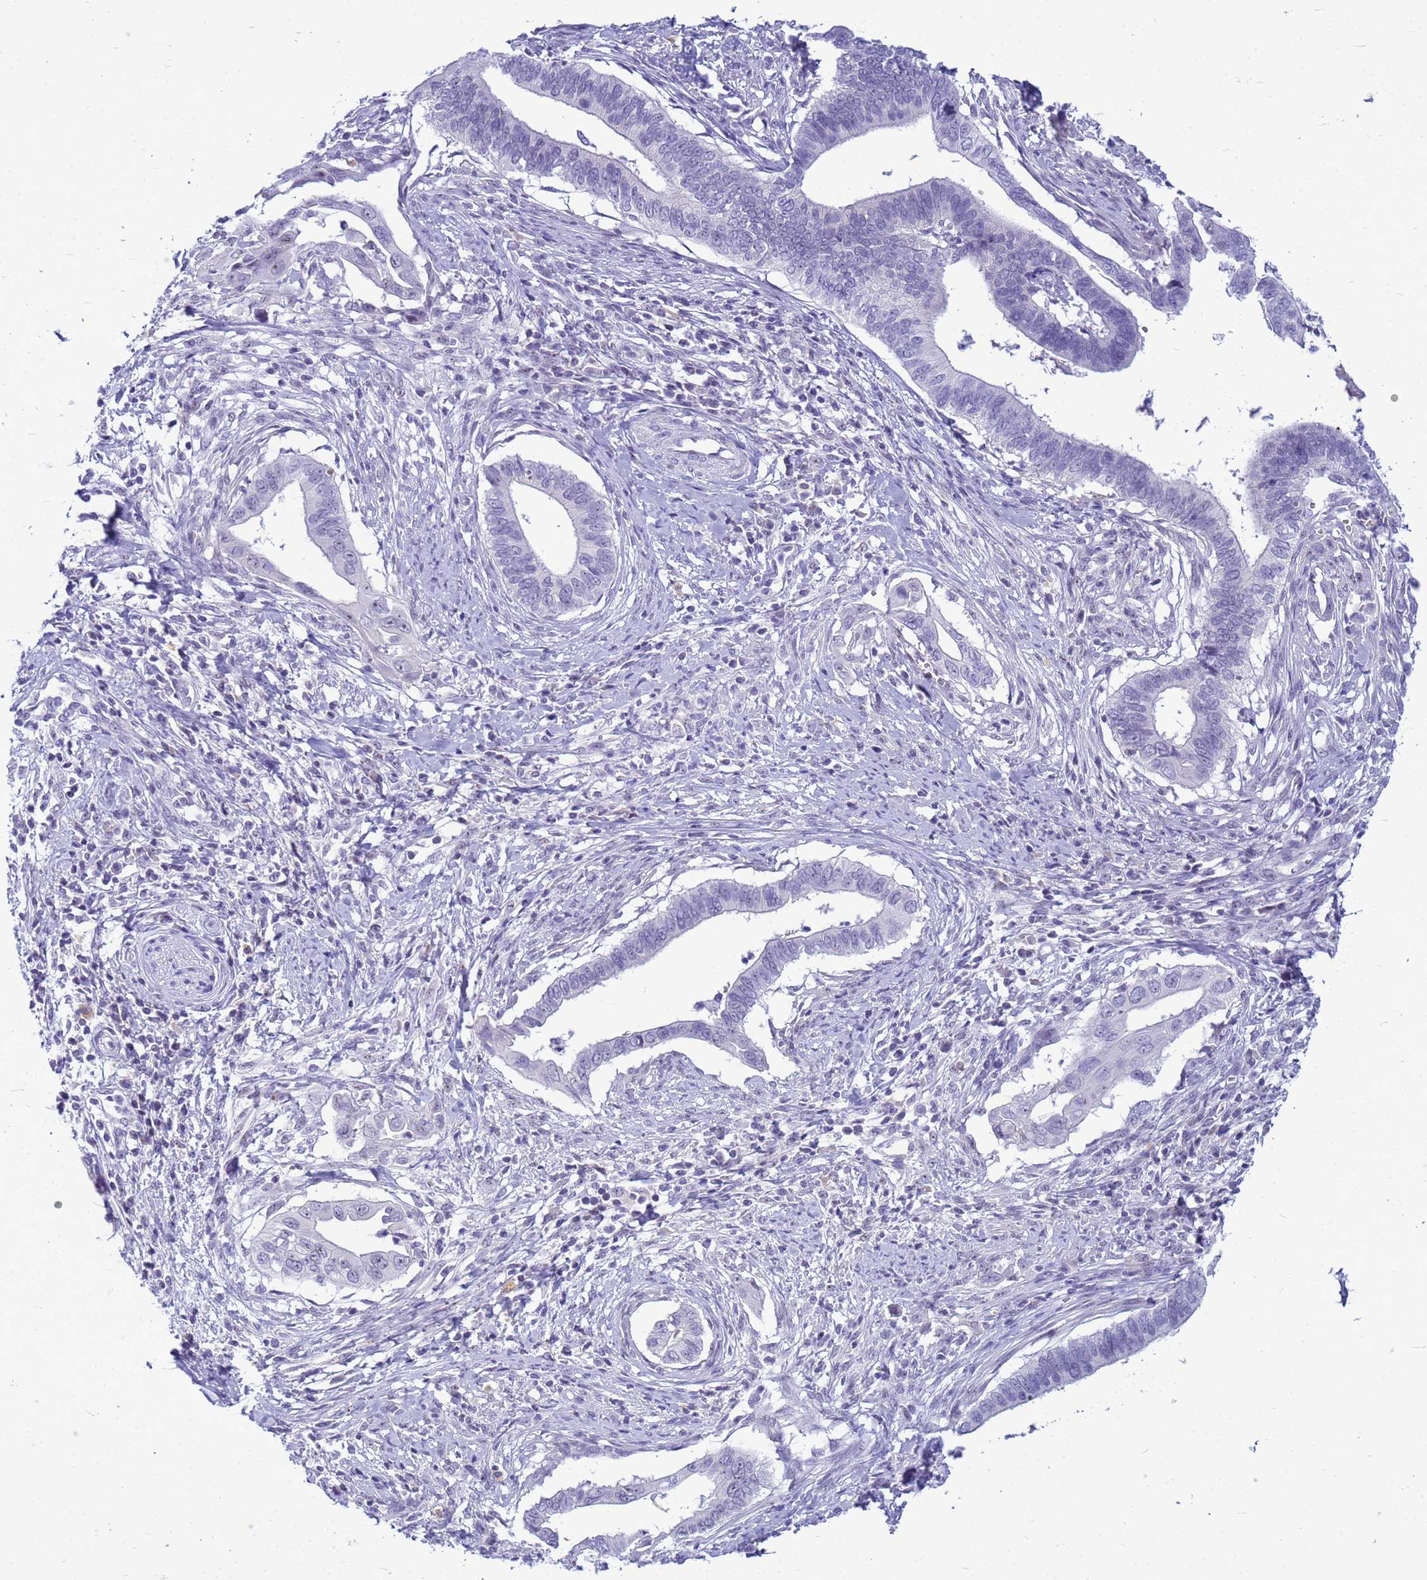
{"staining": {"intensity": "negative", "quantity": "none", "location": "none"}, "tissue": "cervical cancer", "cell_type": "Tumor cells", "image_type": "cancer", "snomed": [{"axis": "morphology", "description": "Adenocarcinoma, NOS"}, {"axis": "topography", "description": "Cervix"}], "caption": "The micrograph reveals no significant staining in tumor cells of adenocarcinoma (cervical). The staining is performed using DAB brown chromogen with nuclei counter-stained in using hematoxylin.", "gene": "DMRTC2", "patient": {"sex": "female", "age": 42}}